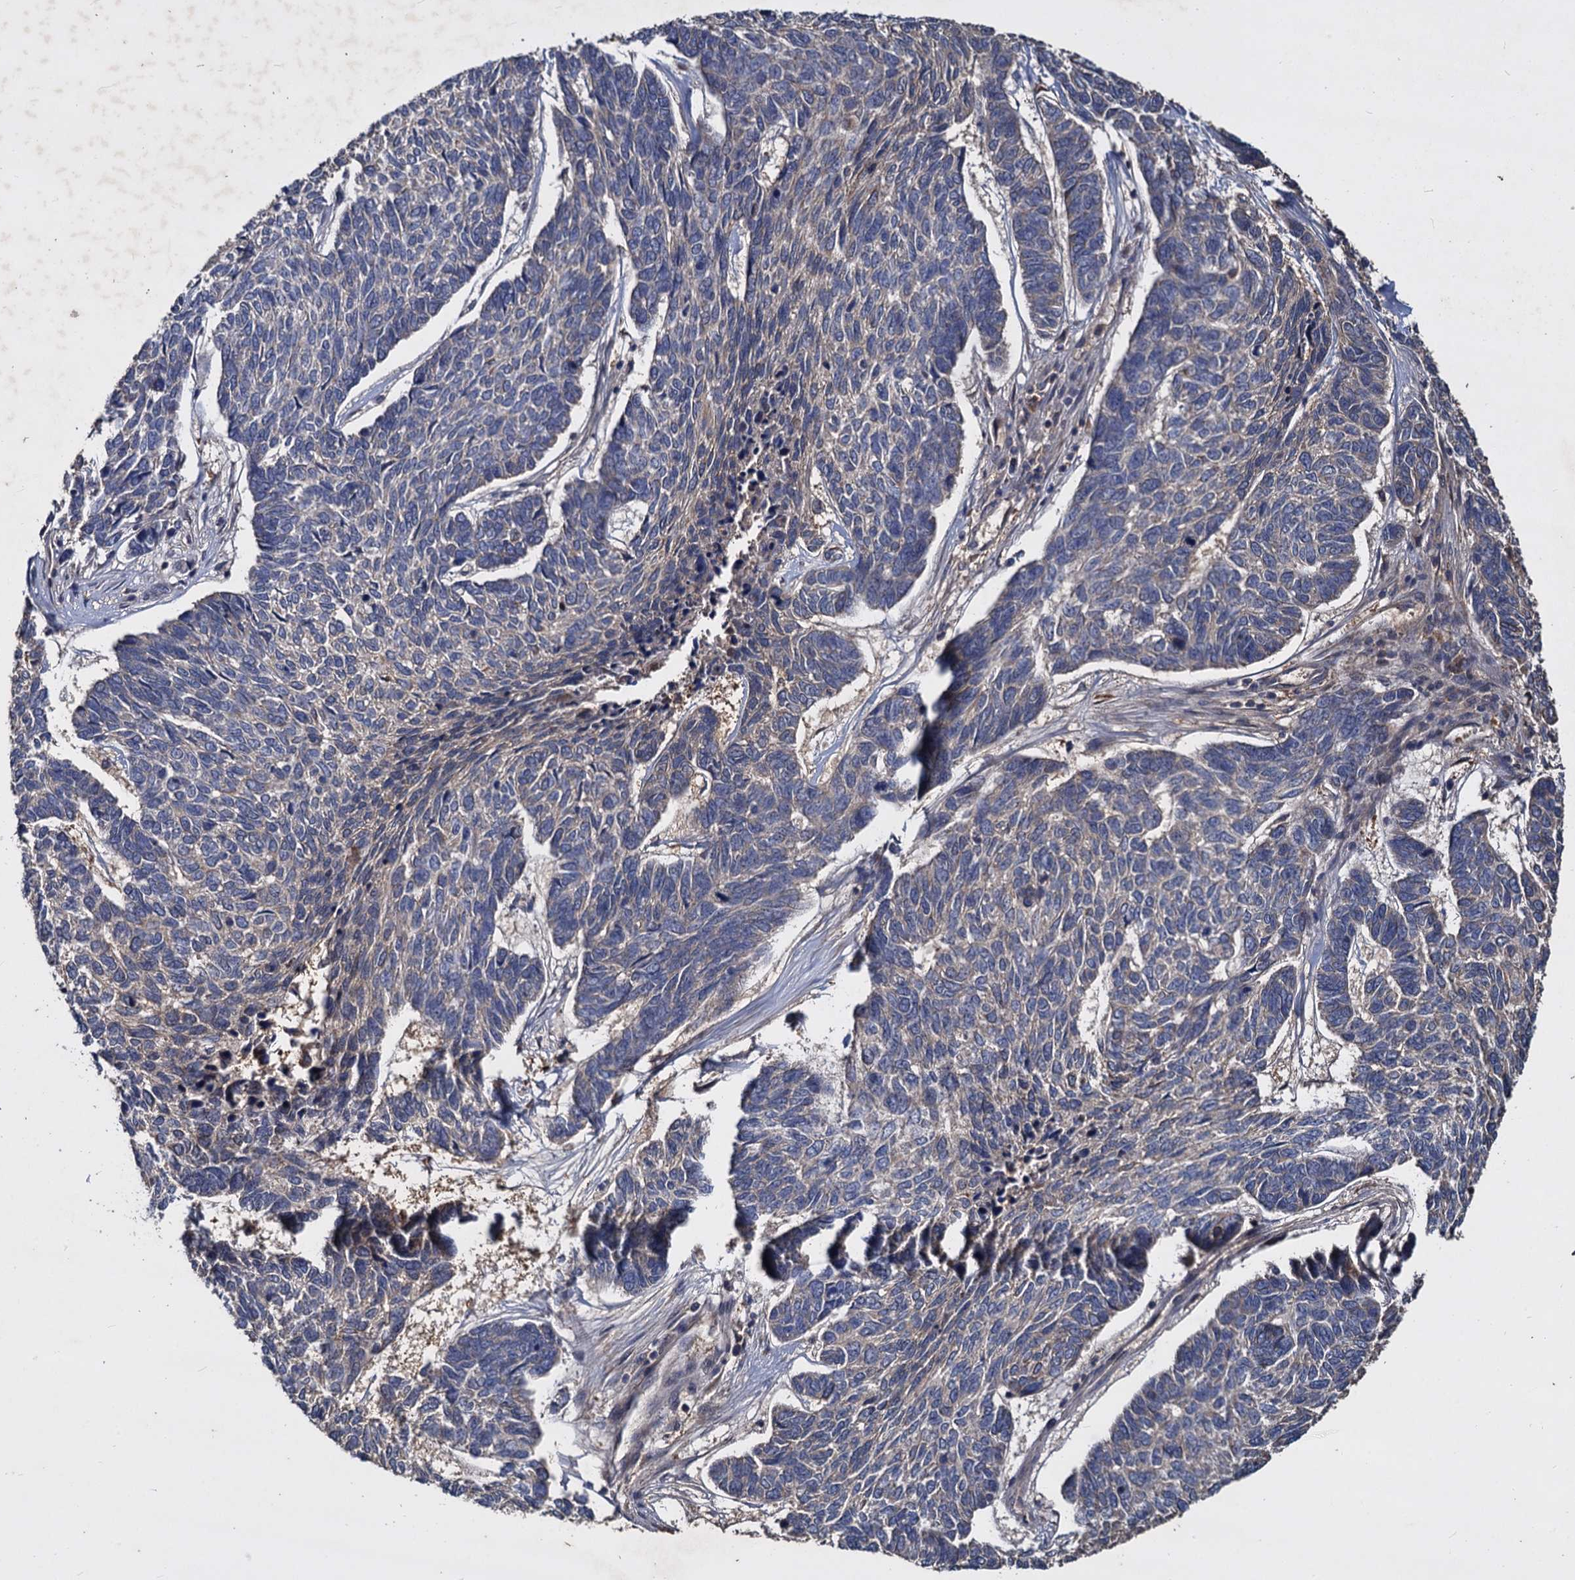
{"staining": {"intensity": "weak", "quantity": "<25%", "location": "cytoplasmic/membranous"}, "tissue": "skin cancer", "cell_type": "Tumor cells", "image_type": "cancer", "snomed": [{"axis": "morphology", "description": "Basal cell carcinoma"}, {"axis": "topography", "description": "Skin"}], "caption": "Skin cancer stained for a protein using immunohistochemistry reveals no positivity tumor cells.", "gene": "CCDC184", "patient": {"sex": "female", "age": 65}}